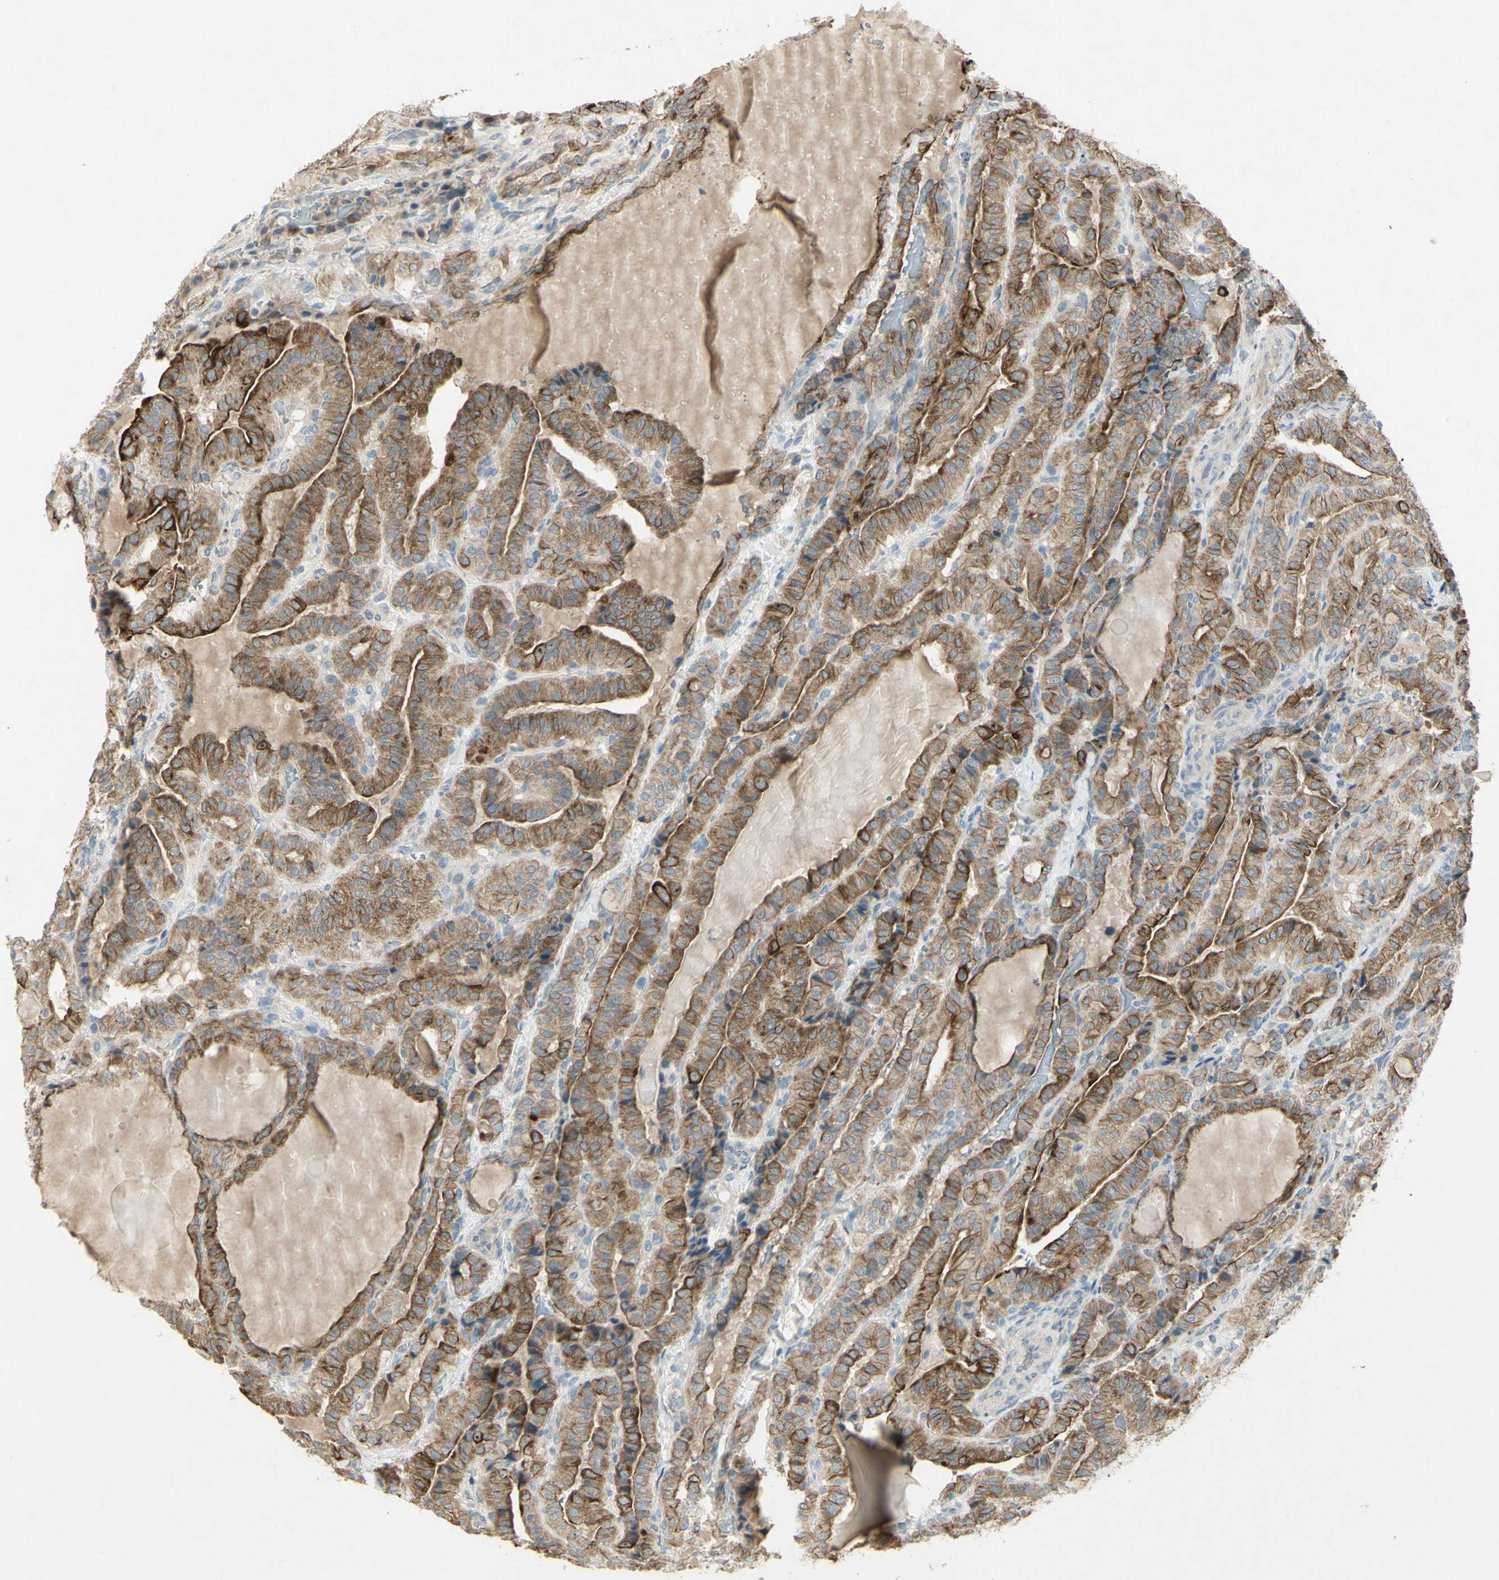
{"staining": {"intensity": "moderate", "quantity": ">75%", "location": "cytoplasmic/membranous"}, "tissue": "thyroid cancer", "cell_type": "Tumor cells", "image_type": "cancer", "snomed": [{"axis": "morphology", "description": "Papillary adenocarcinoma, NOS"}, {"axis": "topography", "description": "Thyroid gland"}], "caption": "Immunohistochemistry (IHC) (DAB (3,3'-diaminobenzidine)) staining of human thyroid papillary adenocarcinoma shows moderate cytoplasmic/membranous protein staining in approximately >75% of tumor cells.", "gene": "TIMM21", "patient": {"sex": "male", "age": 77}}